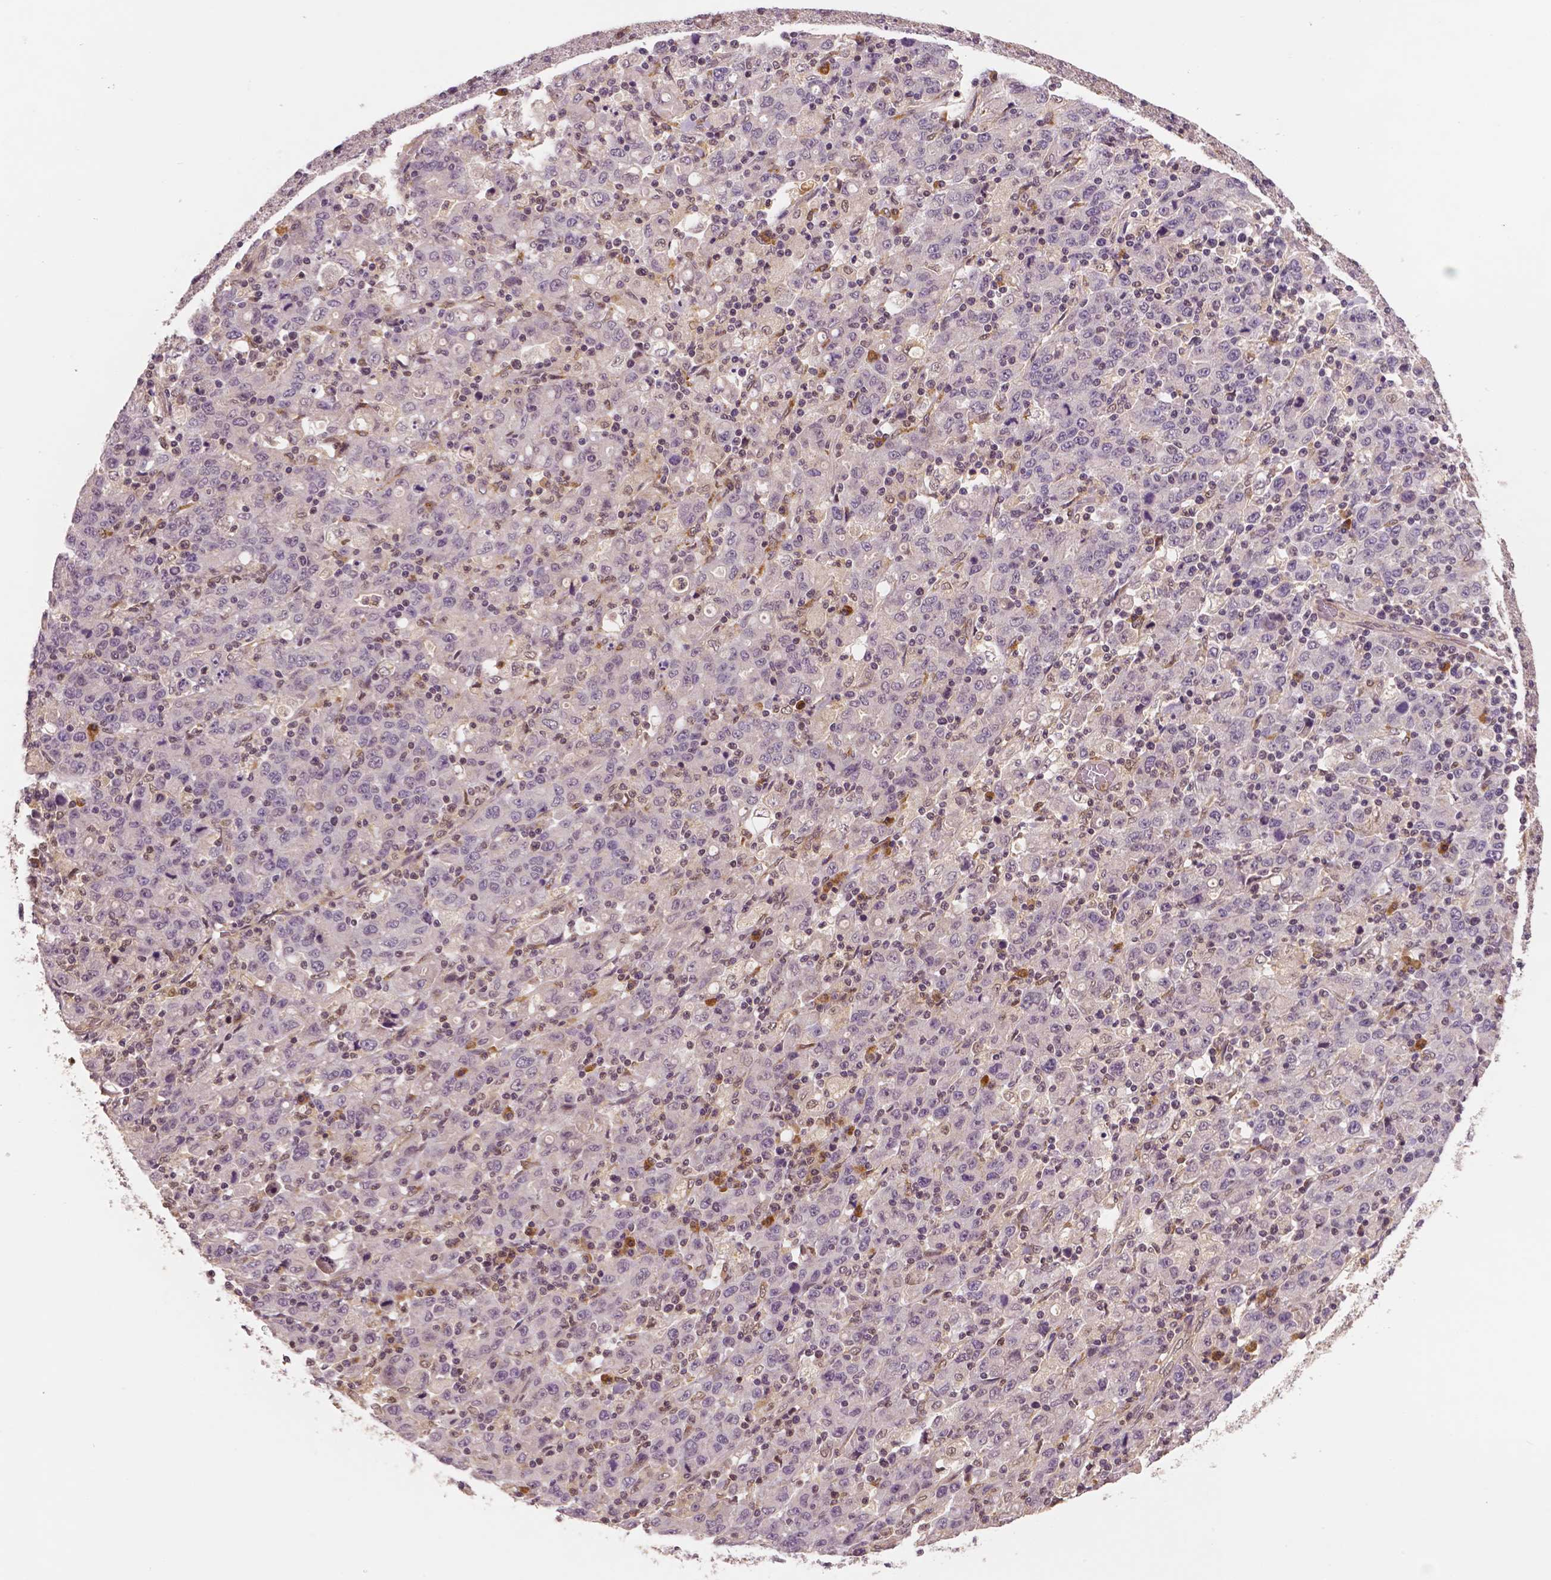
{"staining": {"intensity": "negative", "quantity": "none", "location": "none"}, "tissue": "stomach cancer", "cell_type": "Tumor cells", "image_type": "cancer", "snomed": [{"axis": "morphology", "description": "Adenocarcinoma, NOS"}, {"axis": "topography", "description": "Stomach, upper"}], "caption": "Immunohistochemistry histopathology image of stomach cancer stained for a protein (brown), which reveals no positivity in tumor cells.", "gene": "STAT3", "patient": {"sex": "male", "age": 69}}